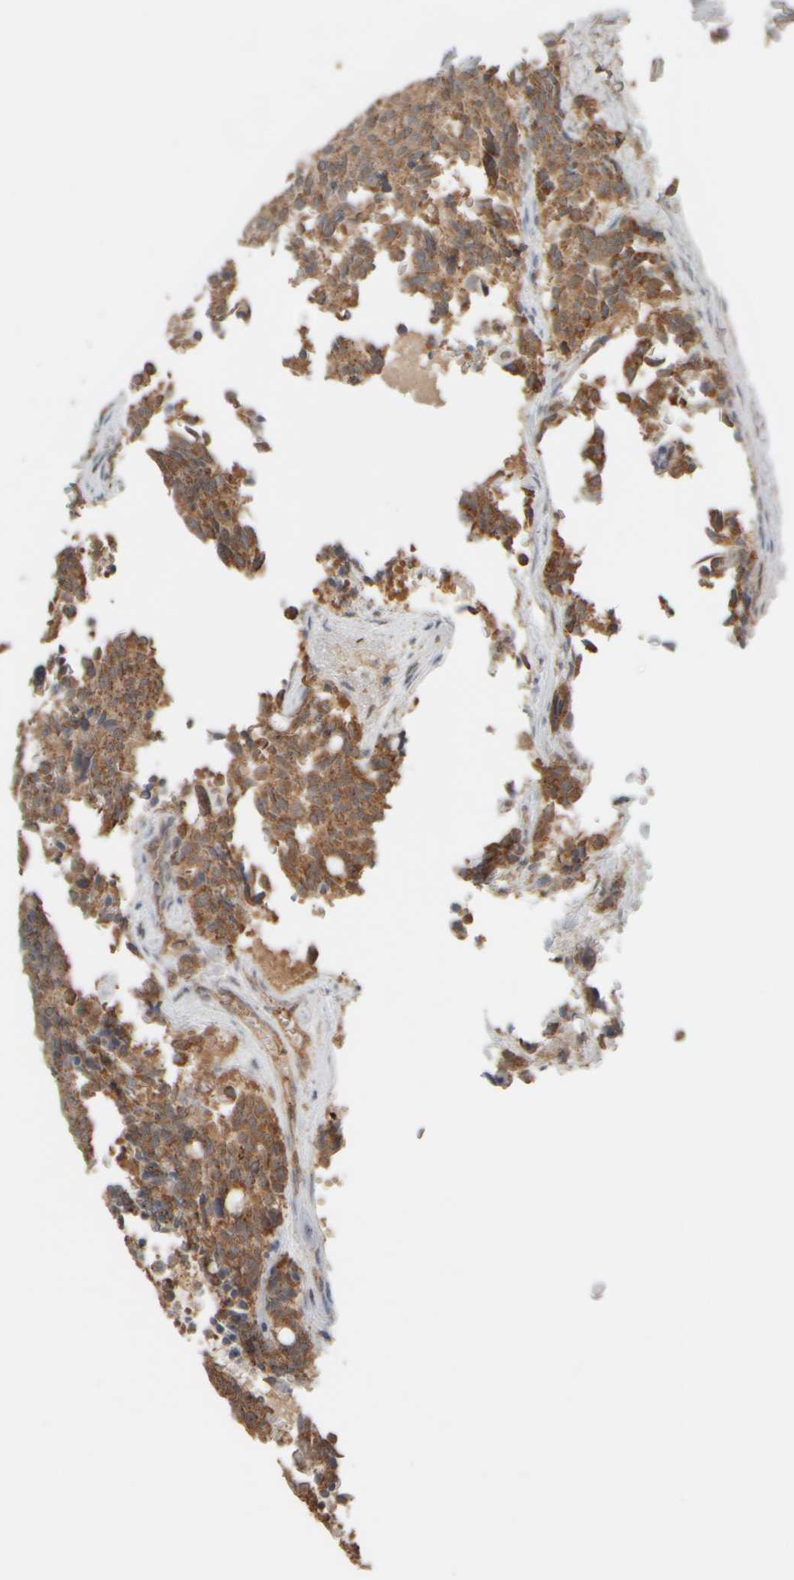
{"staining": {"intensity": "moderate", "quantity": ">75%", "location": "cytoplasmic/membranous"}, "tissue": "carcinoid", "cell_type": "Tumor cells", "image_type": "cancer", "snomed": [{"axis": "morphology", "description": "Carcinoid, malignant, NOS"}, {"axis": "topography", "description": "Pancreas"}], "caption": "IHC (DAB (3,3'-diaminobenzidine)) staining of human malignant carcinoid shows moderate cytoplasmic/membranous protein positivity in approximately >75% of tumor cells.", "gene": "EIF2B3", "patient": {"sex": "female", "age": 54}}